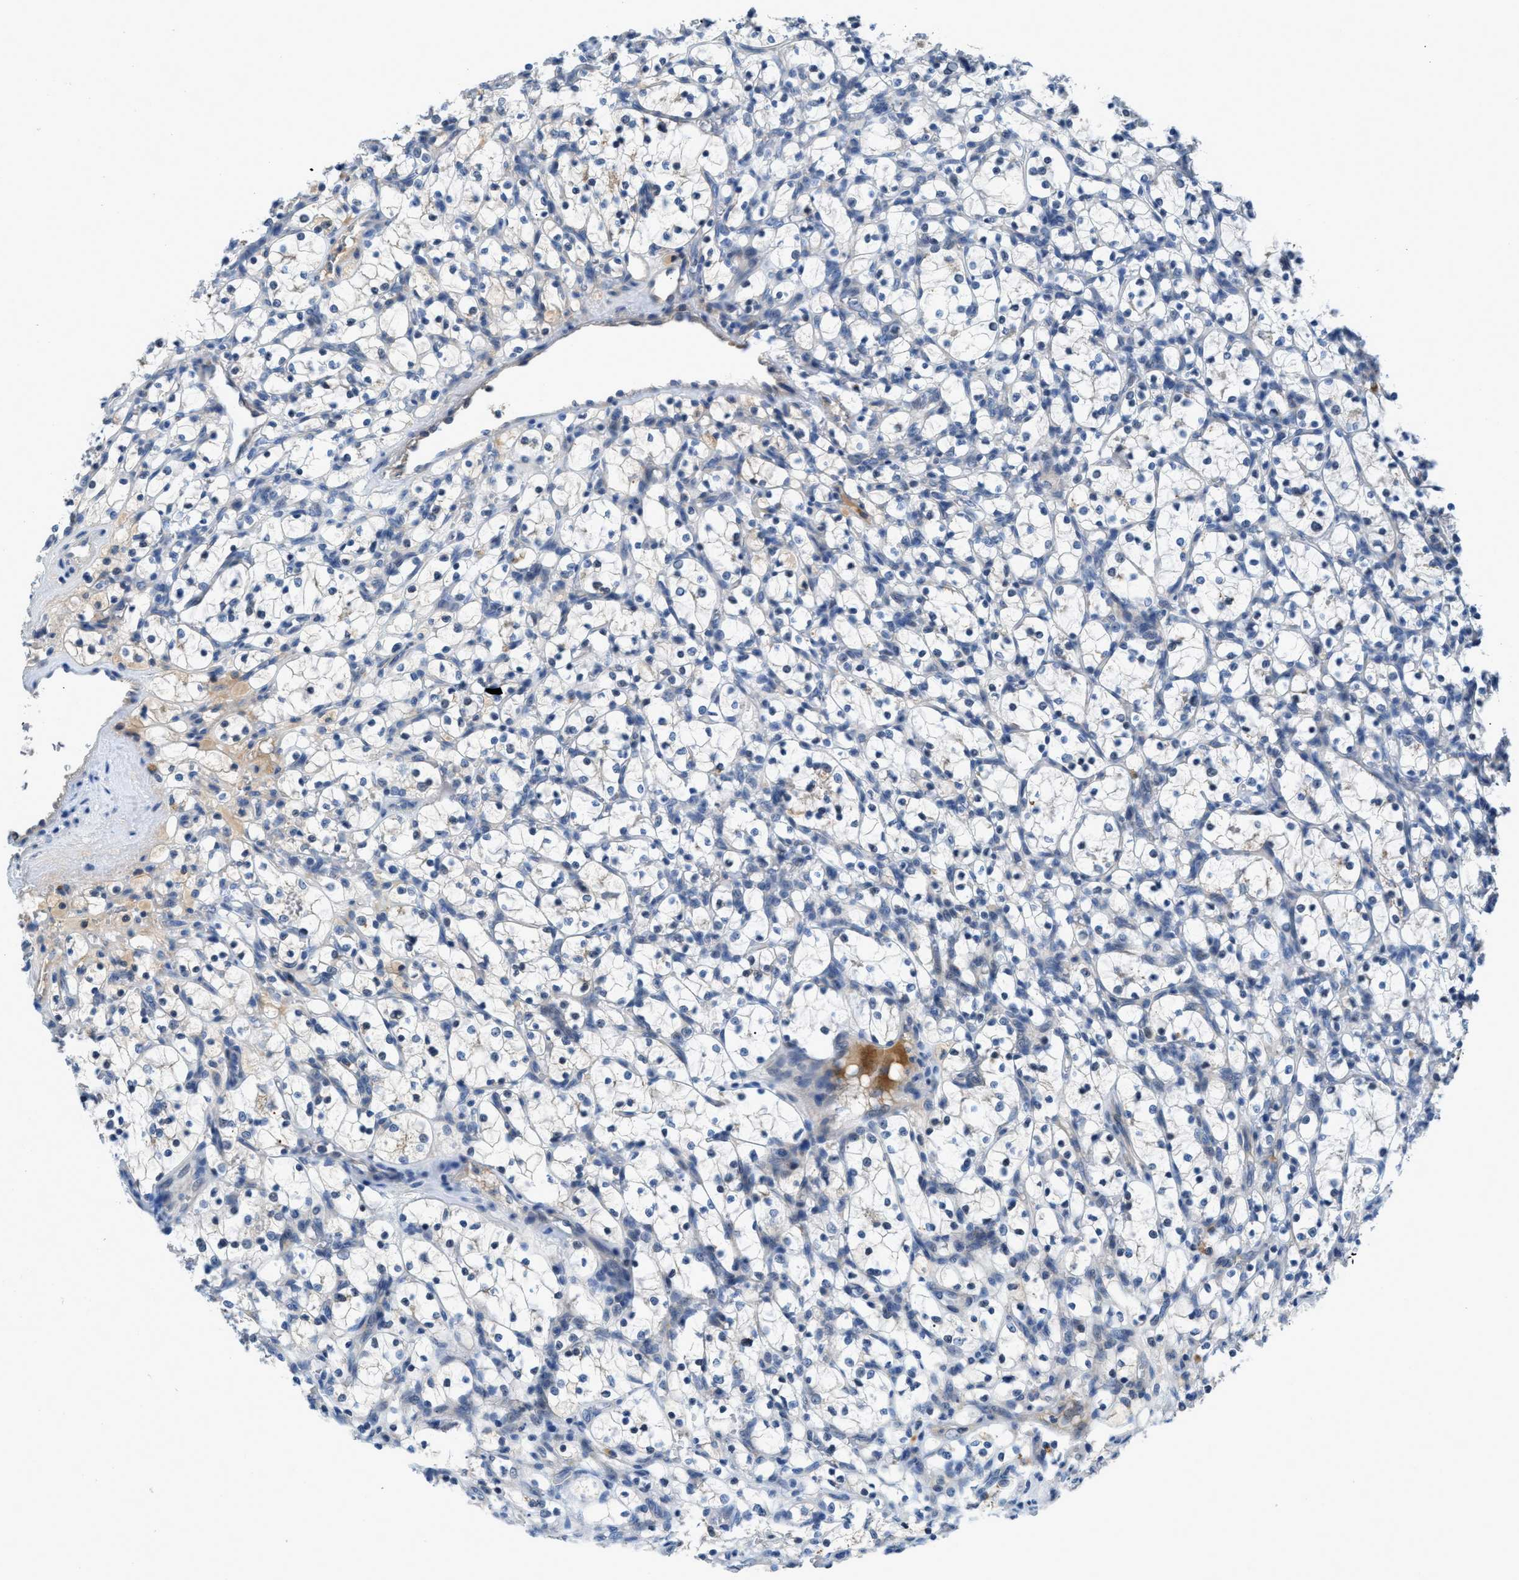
{"staining": {"intensity": "negative", "quantity": "none", "location": "none"}, "tissue": "renal cancer", "cell_type": "Tumor cells", "image_type": "cancer", "snomed": [{"axis": "morphology", "description": "Adenocarcinoma, NOS"}, {"axis": "topography", "description": "Kidney"}], "caption": "Protein analysis of adenocarcinoma (renal) reveals no significant expression in tumor cells.", "gene": "TSPAN3", "patient": {"sex": "female", "age": 69}}